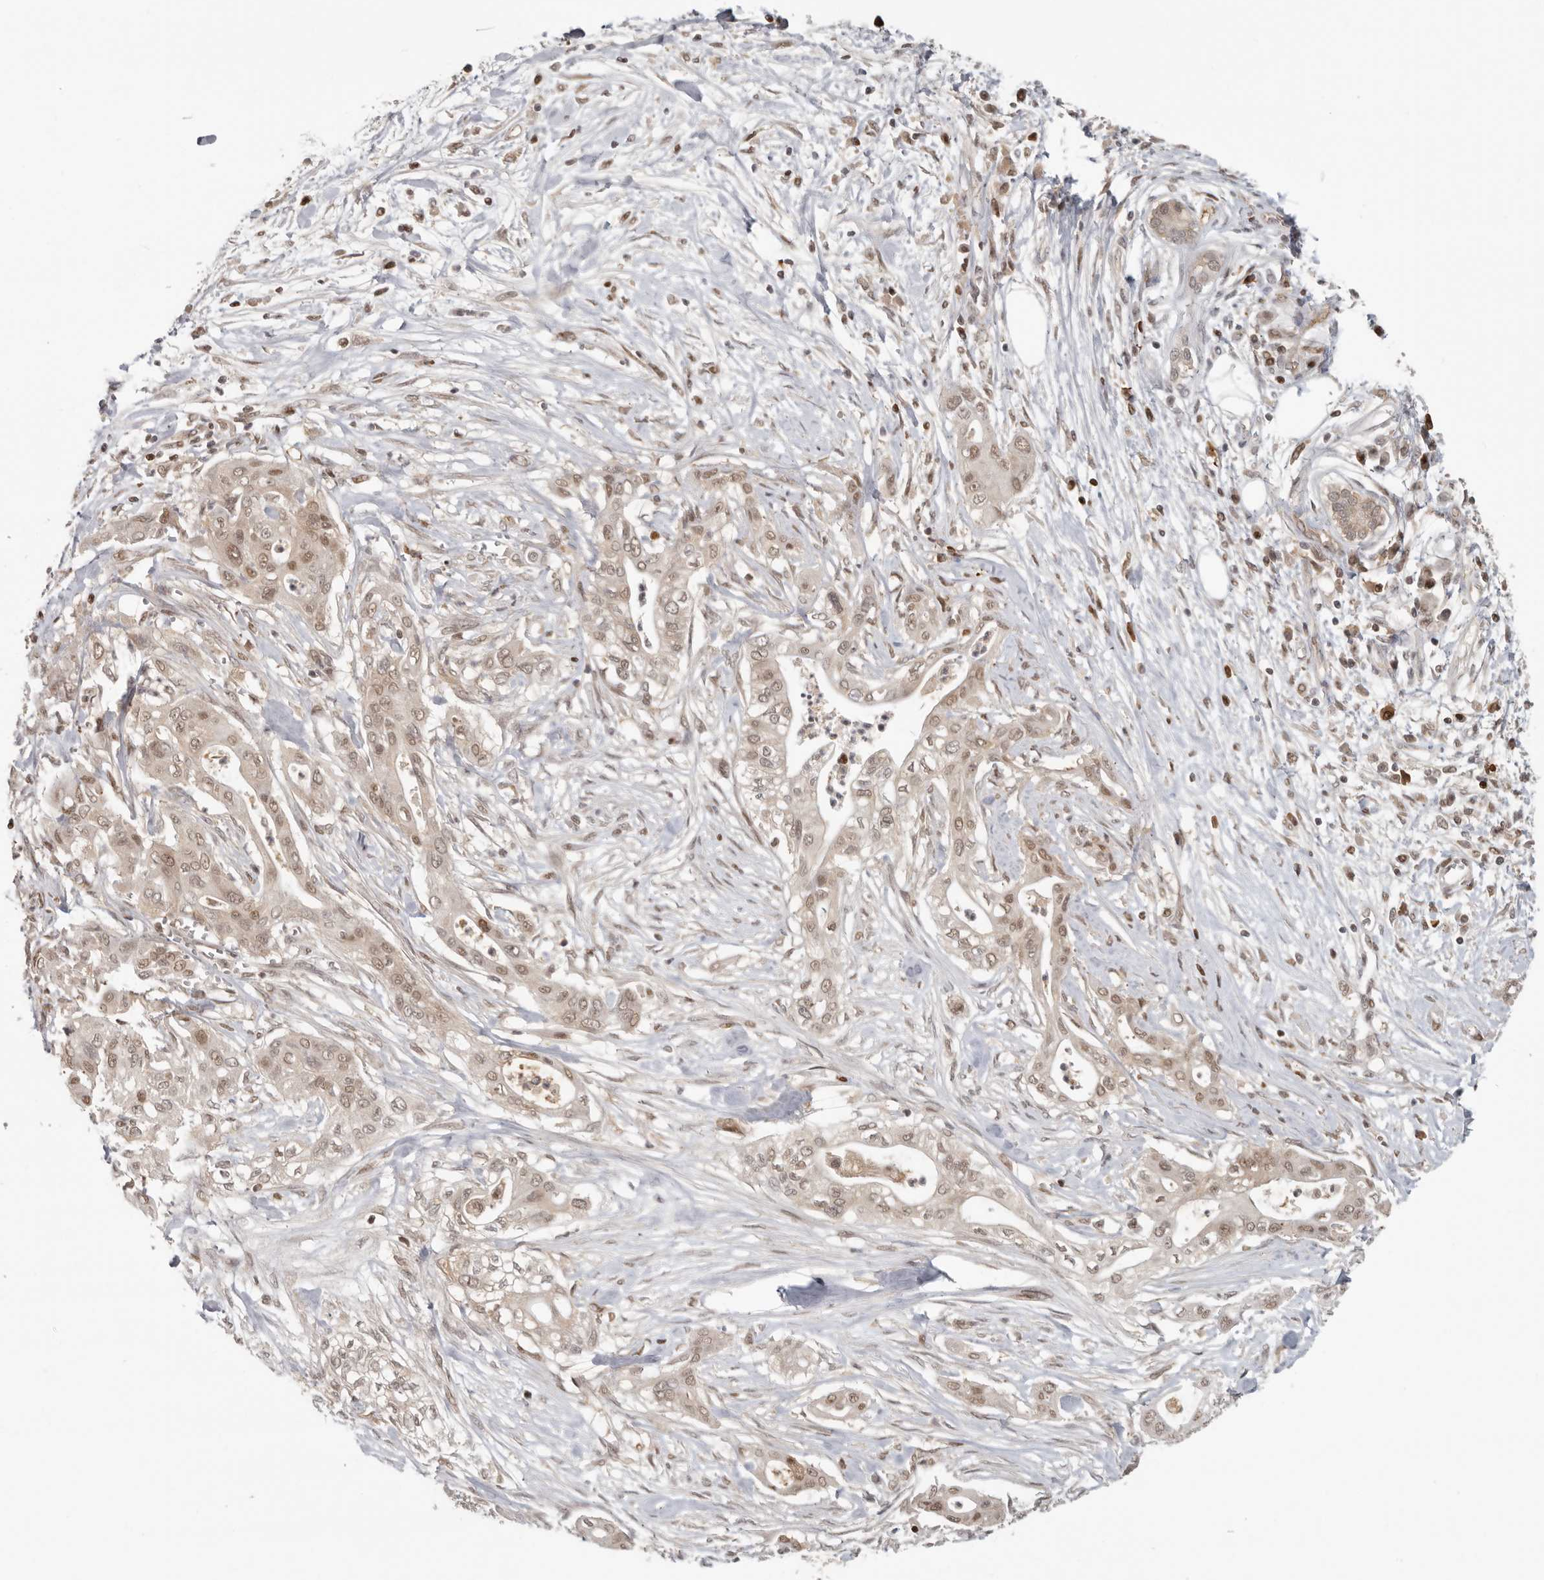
{"staining": {"intensity": "weak", "quantity": ">75%", "location": "nuclear"}, "tissue": "pancreatic cancer", "cell_type": "Tumor cells", "image_type": "cancer", "snomed": [{"axis": "morphology", "description": "Adenocarcinoma, NOS"}, {"axis": "topography", "description": "Pancreas"}], "caption": "Immunohistochemistry (IHC) micrograph of human pancreatic adenocarcinoma stained for a protein (brown), which reveals low levels of weak nuclear expression in approximately >75% of tumor cells.", "gene": "PSMA5", "patient": {"sex": "male", "age": 58}}